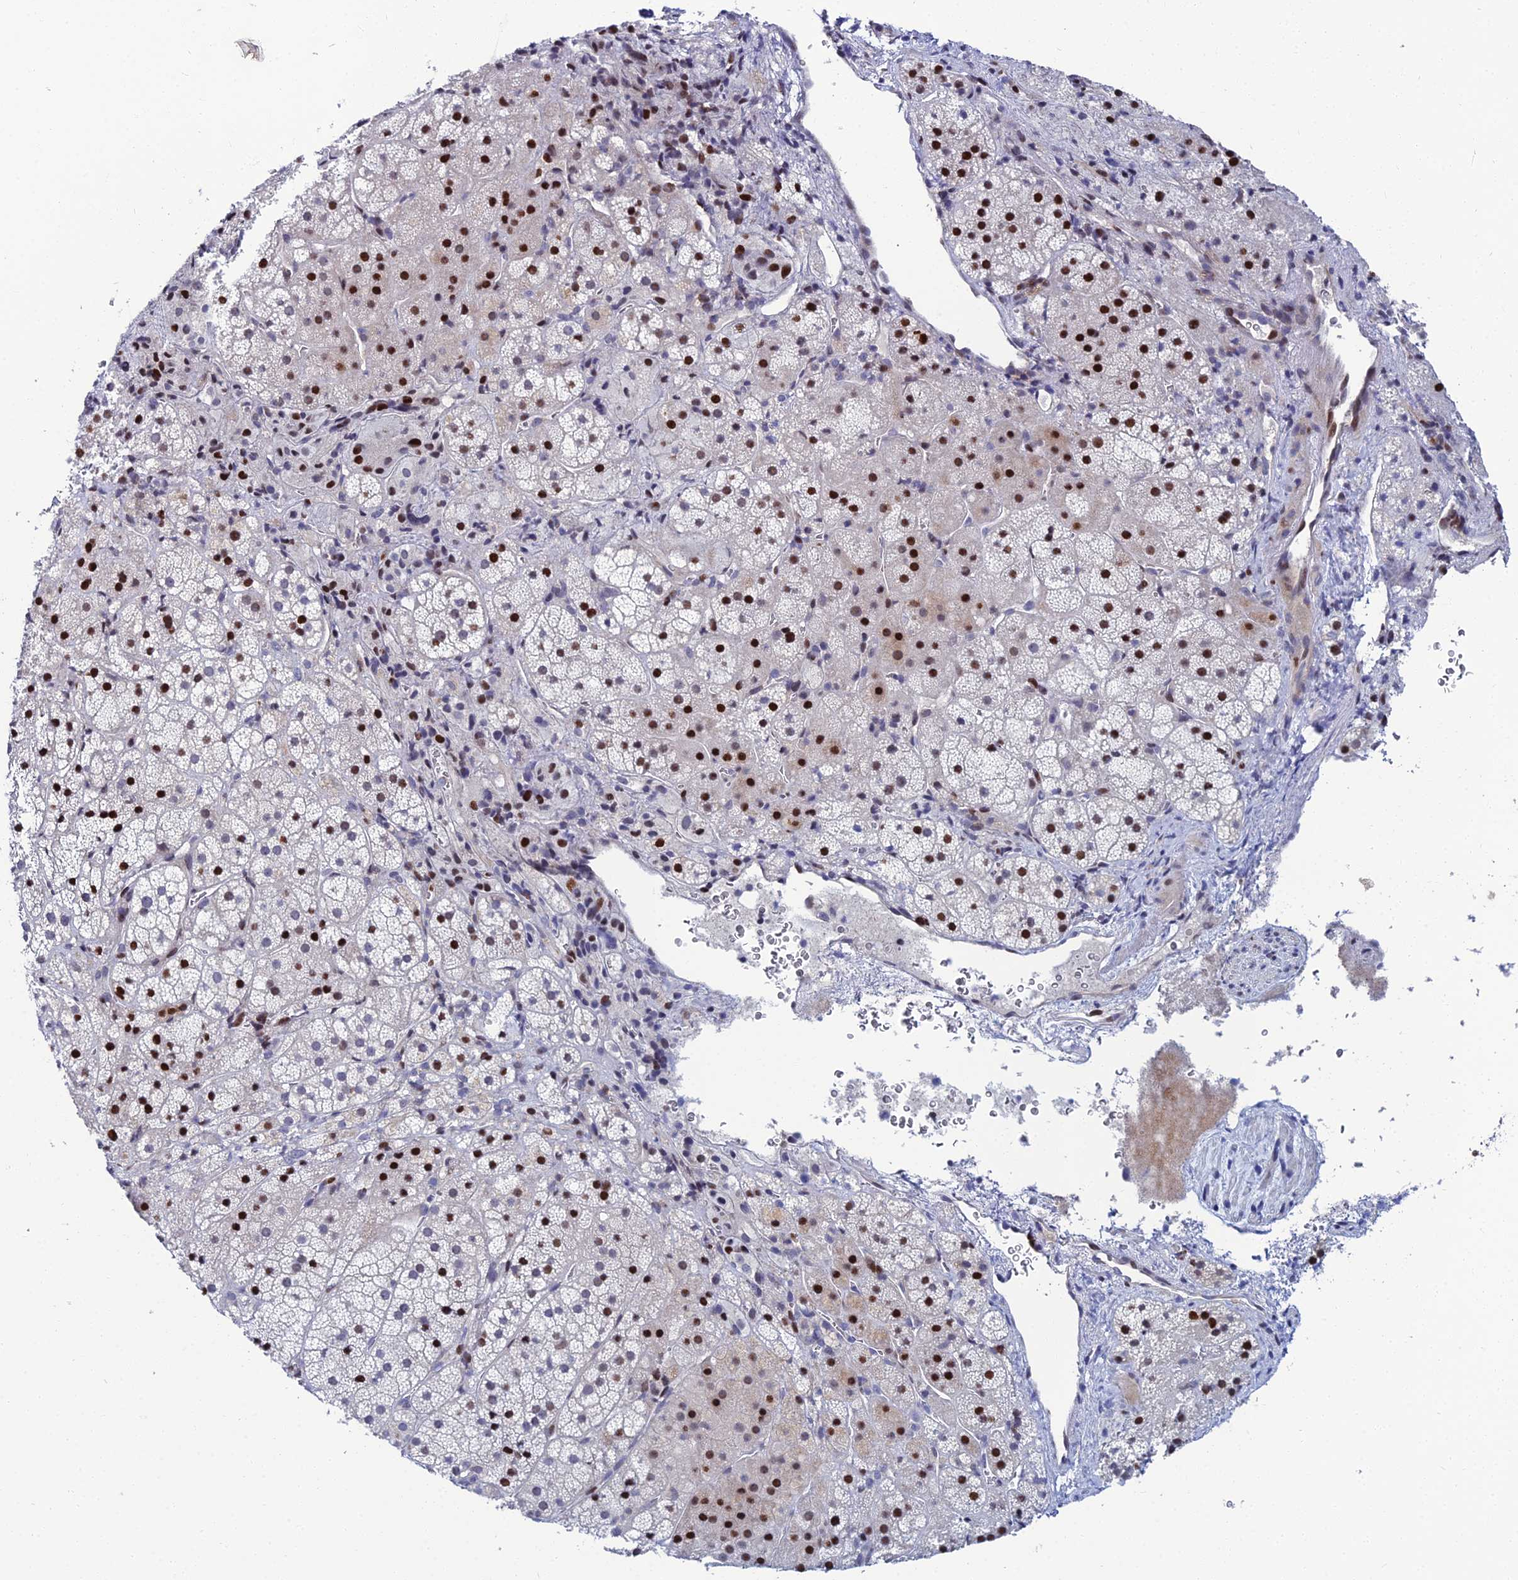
{"staining": {"intensity": "strong", "quantity": "25%-75%", "location": "nuclear"}, "tissue": "adrenal gland", "cell_type": "Glandular cells", "image_type": "normal", "snomed": [{"axis": "morphology", "description": "Normal tissue, NOS"}, {"axis": "topography", "description": "Adrenal gland"}], "caption": "This is an image of IHC staining of benign adrenal gland, which shows strong staining in the nuclear of glandular cells.", "gene": "TAF9B", "patient": {"sex": "female", "age": 44}}